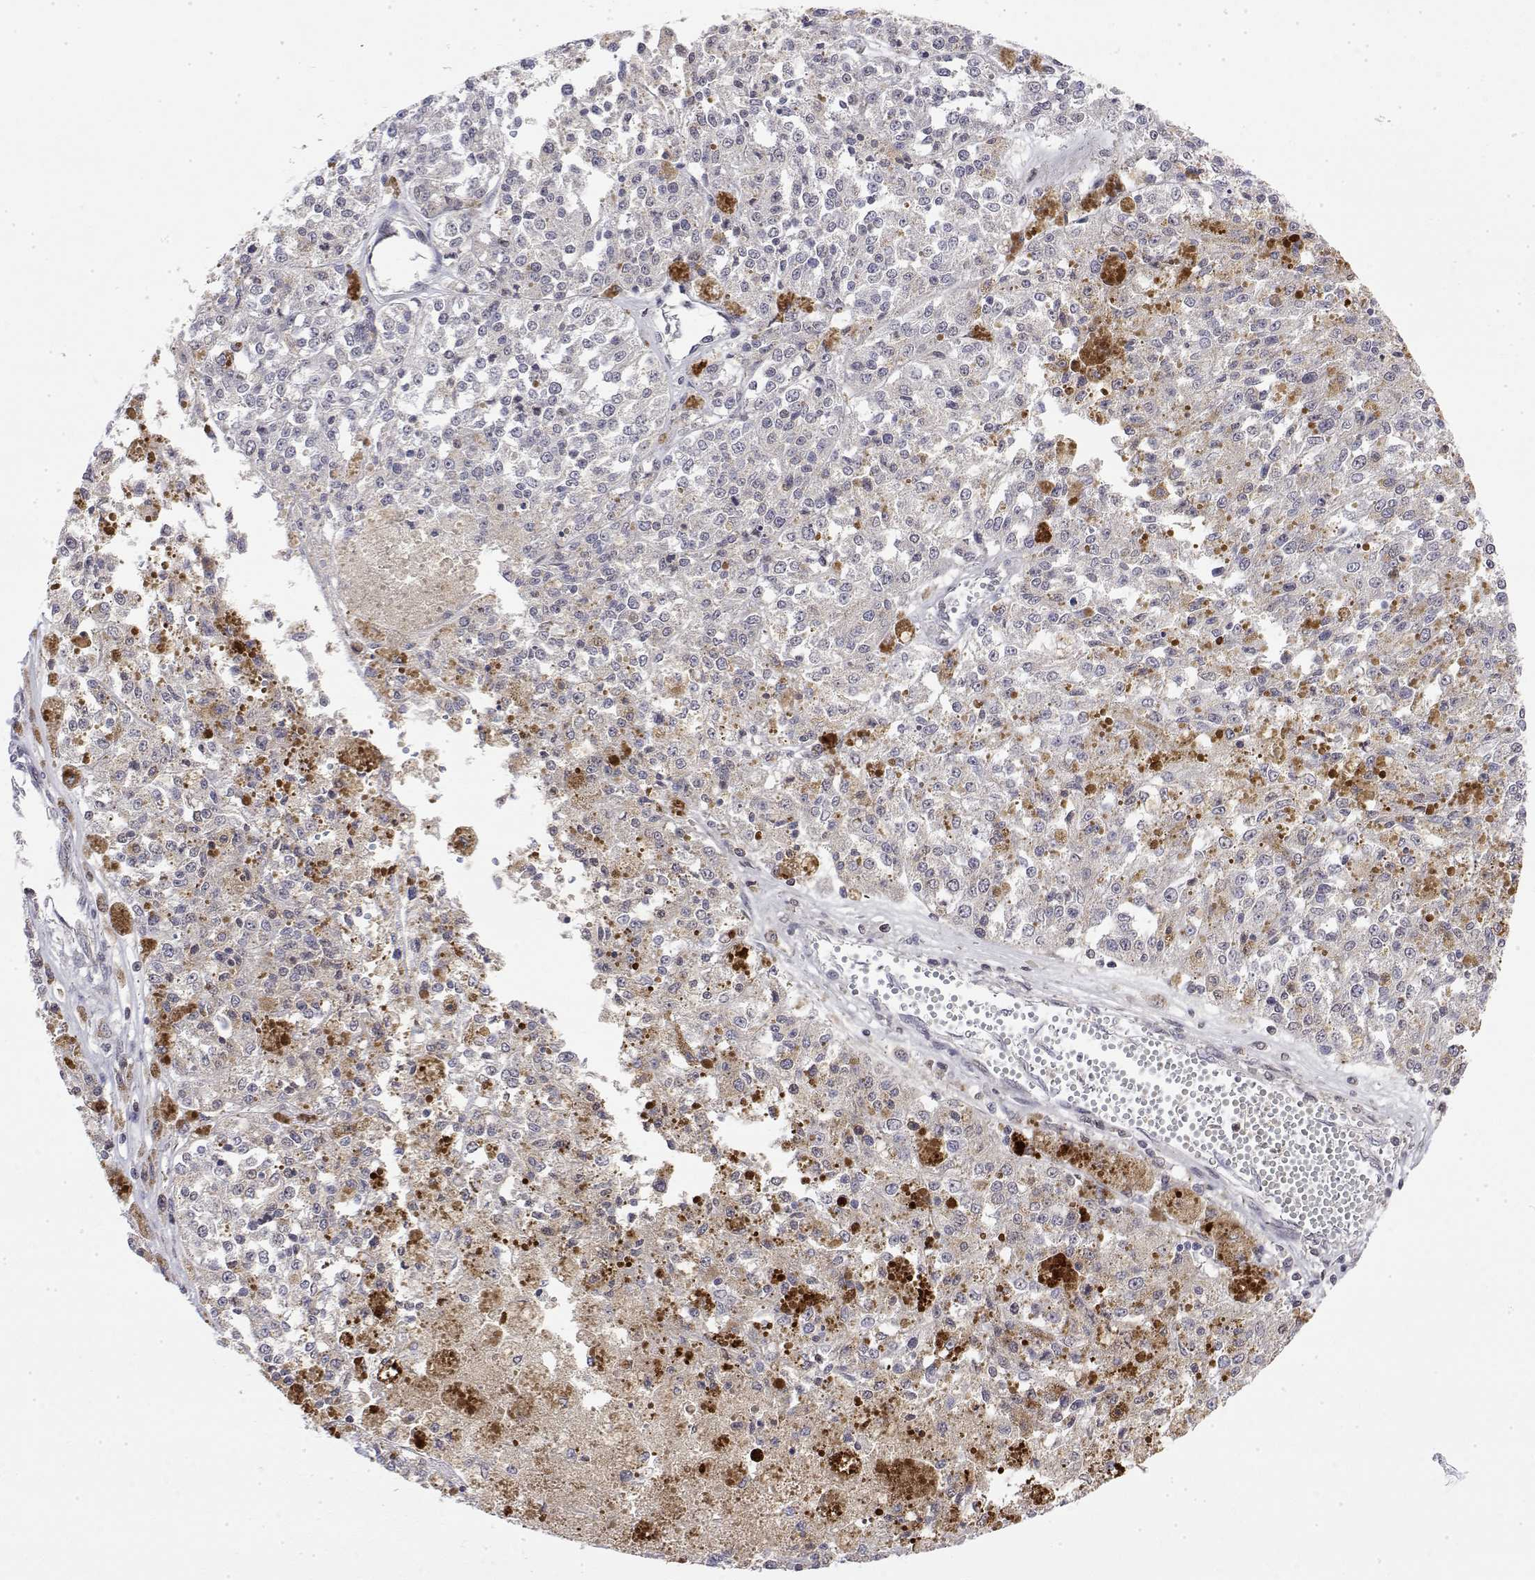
{"staining": {"intensity": "negative", "quantity": "none", "location": "none"}, "tissue": "melanoma", "cell_type": "Tumor cells", "image_type": "cancer", "snomed": [{"axis": "morphology", "description": "Malignant melanoma, Metastatic site"}, {"axis": "topography", "description": "Lymph node"}], "caption": "Tumor cells are negative for brown protein staining in malignant melanoma (metastatic site). (DAB IHC with hematoxylin counter stain).", "gene": "IGFBP4", "patient": {"sex": "female", "age": 64}}